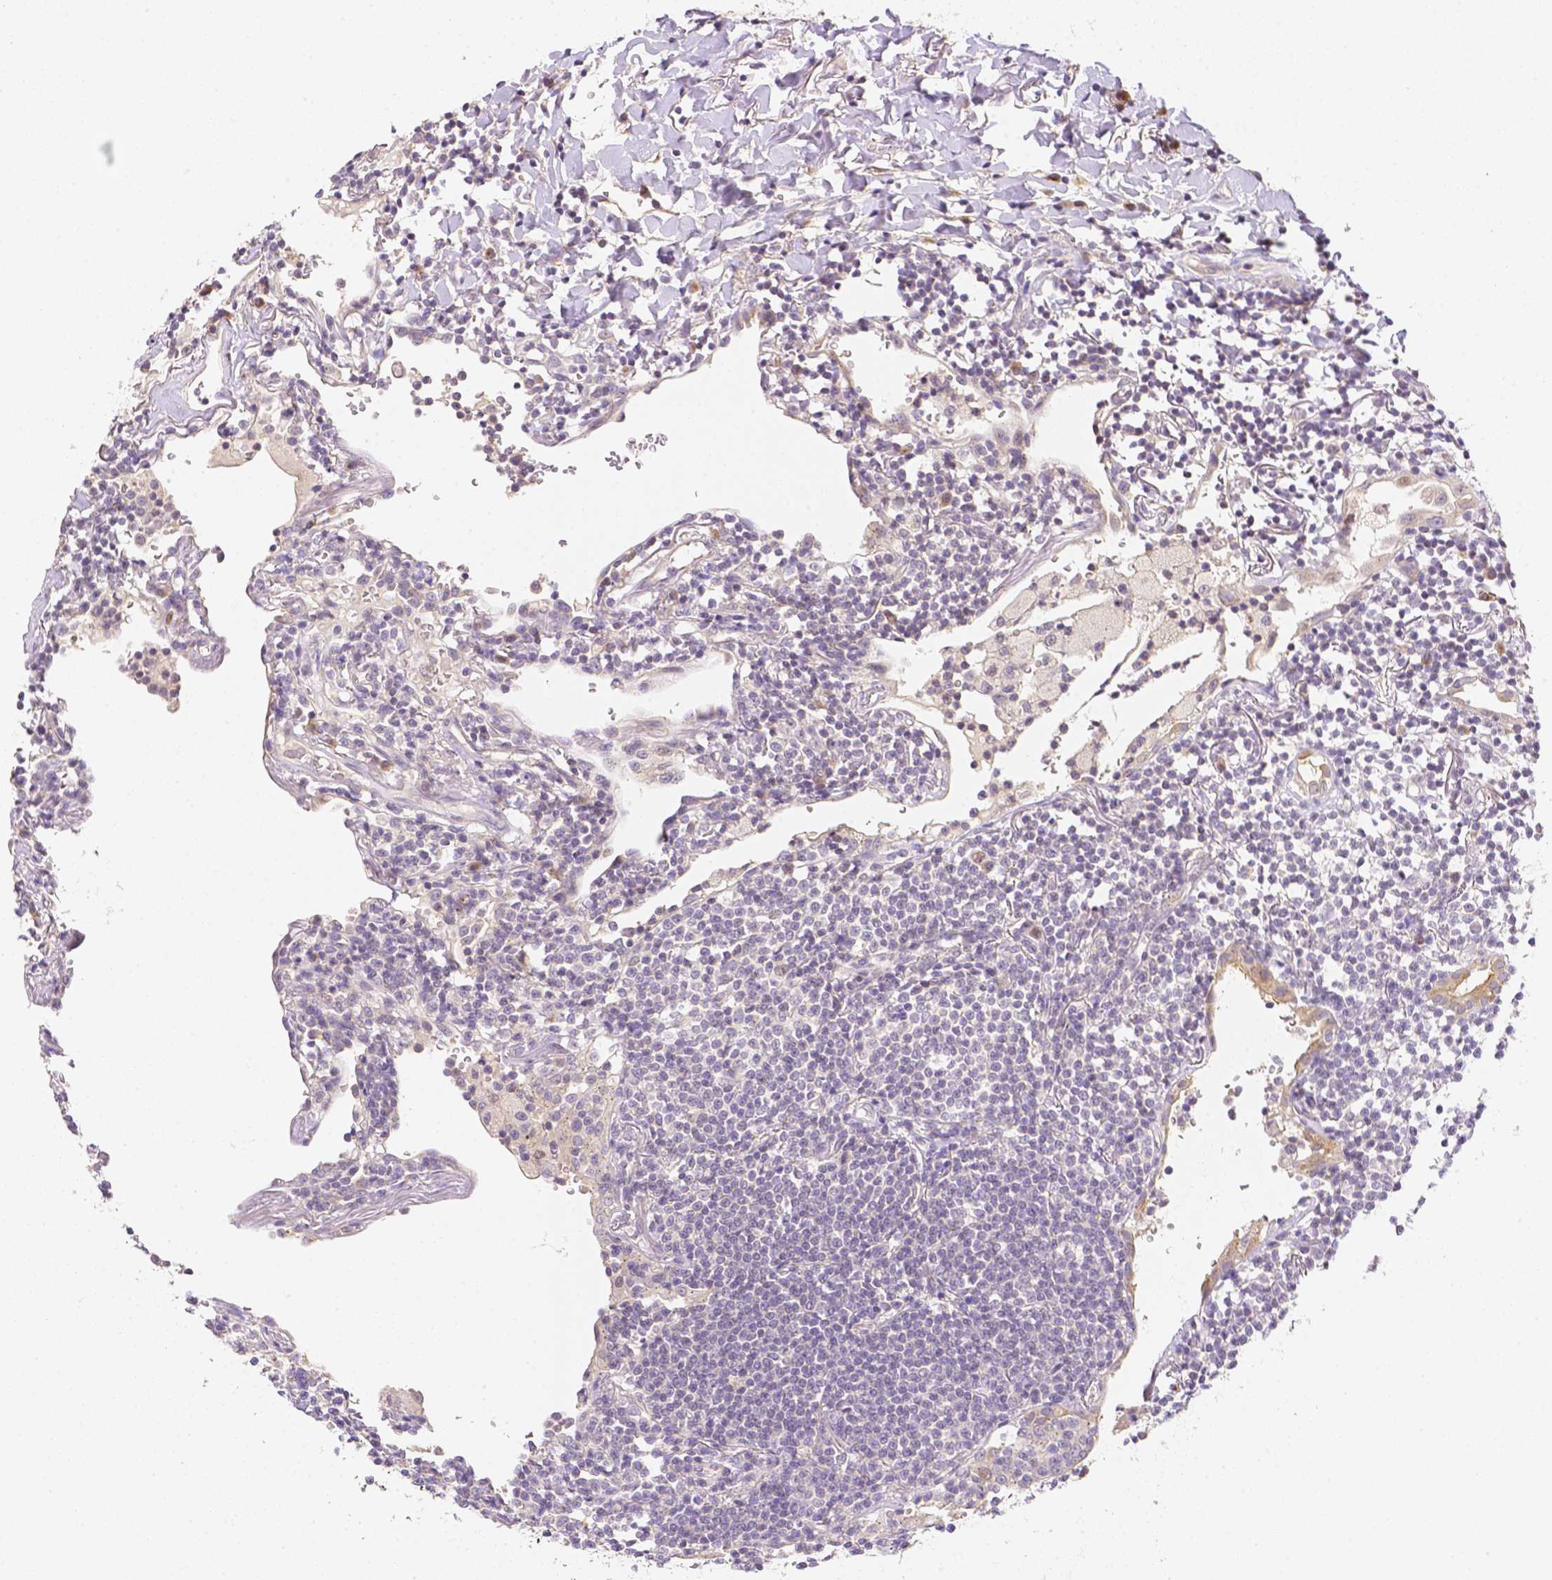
{"staining": {"intensity": "negative", "quantity": "none", "location": "none"}, "tissue": "lymphoma", "cell_type": "Tumor cells", "image_type": "cancer", "snomed": [{"axis": "morphology", "description": "Malignant lymphoma, non-Hodgkin's type, Low grade"}, {"axis": "topography", "description": "Lung"}], "caption": "This is an immunohistochemistry (IHC) histopathology image of human lymphoma. There is no expression in tumor cells.", "gene": "C10orf67", "patient": {"sex": "female", "age": 71}}